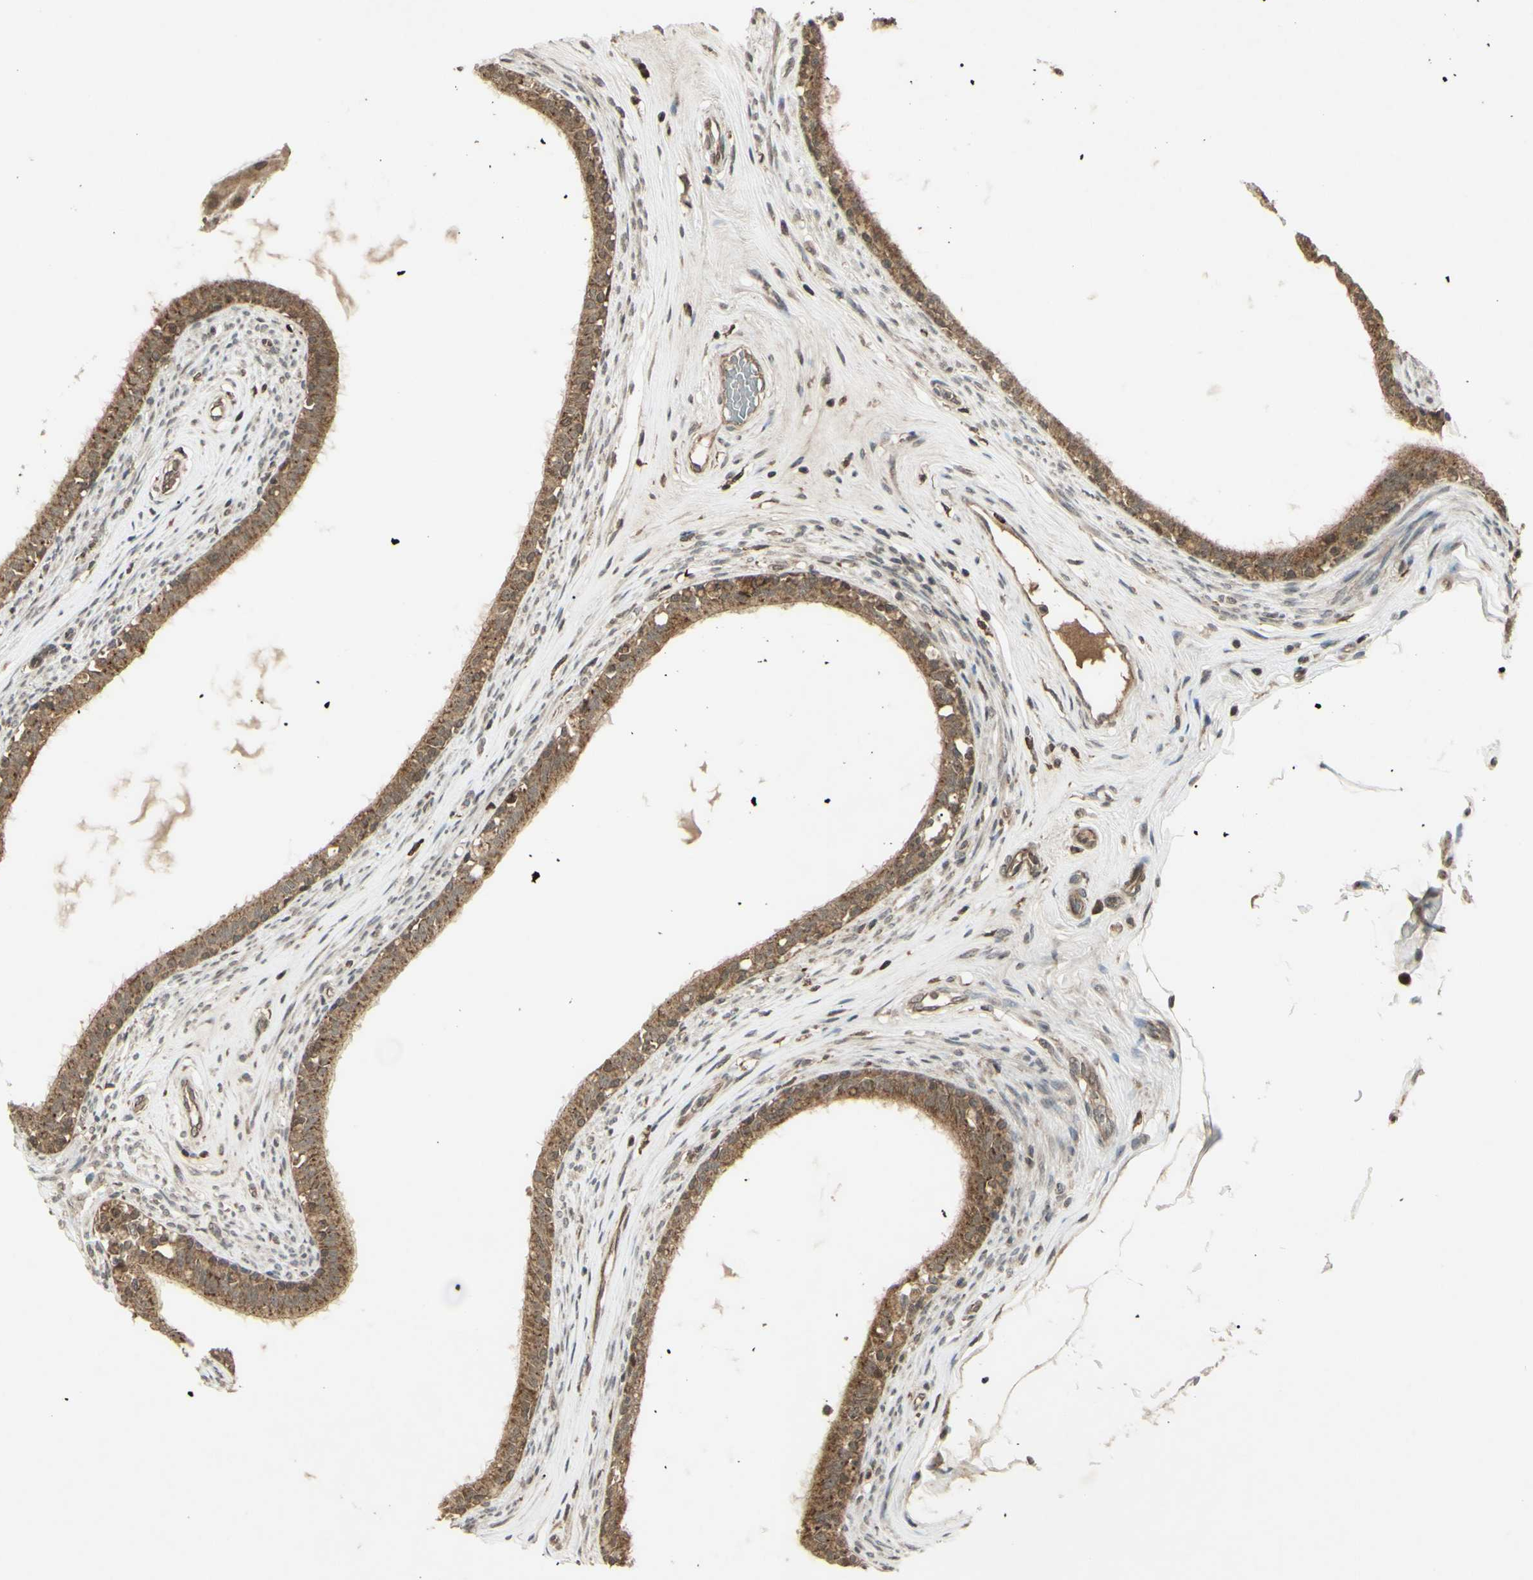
{"staining": {"intensity": "moderate", "quantity": ">75%", "location": "cytoplasmic/membranous"}, "tissue": "epididymis", "cell_type": "Glandular cells", "image_type": "normal", "snomed": [{"axis": "morphology", "description": "Normal tissue, NOS"}, {"axis": "morphology", "description": "Inflammation, NOS"}, {"axis": "topography", "description": "Epididymis"}], "caption": "The image demonstrates a brown stain indicating the presence of a protein in the cytoplasmic/membranous of glandular cells in epididymis.", "gene": "BLNK", "patient": {"sex": "male", "age": 84}}